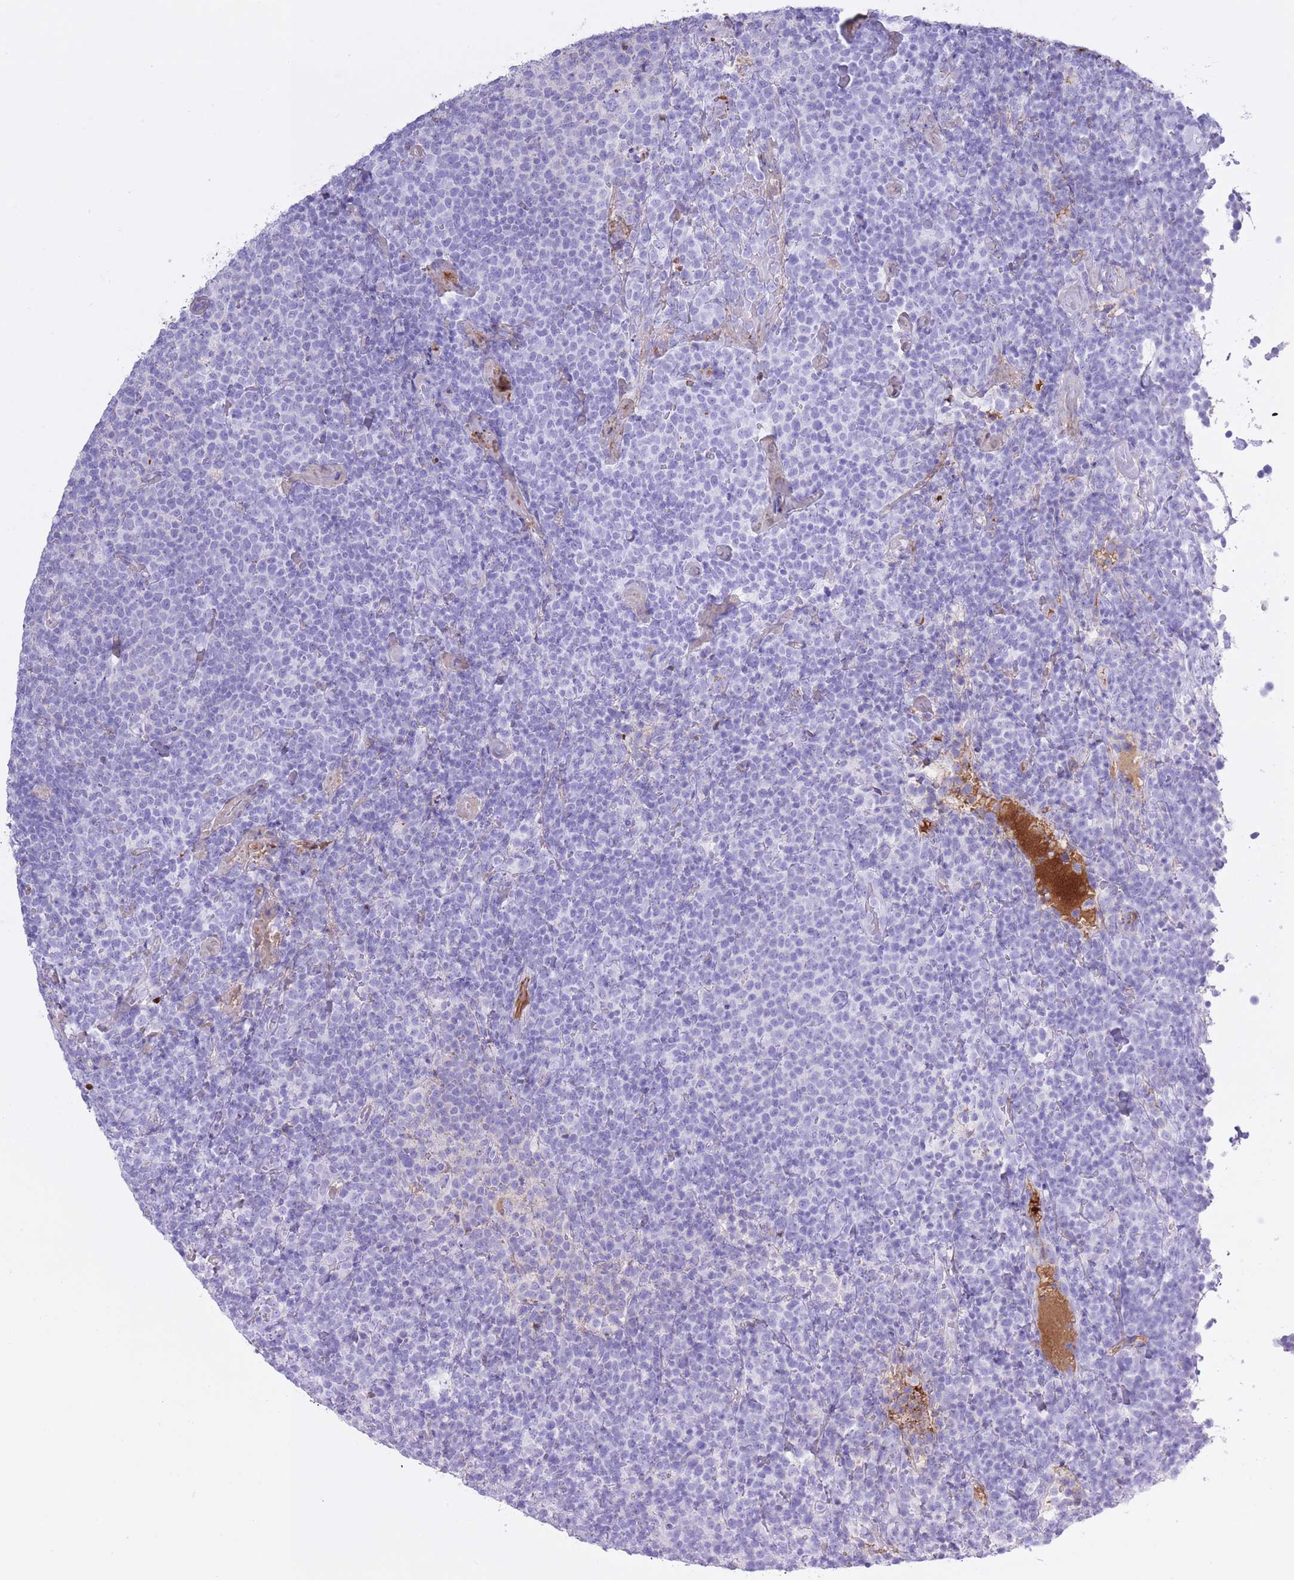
{"staining": {"intensity": "moderate", "quantity": "<25%", "location": "cytoplasmic/membranous"}, "tissue": "lymphoma", "cell_type": "Tumor cells", "image_type": "cancer", "snomed": [{"axis": "morphology", "description": "Malignant lymphoma, non-Hodgkin's type, High grade"}, {"axis": "topography", "description": "Lymph node"}], "caption": "Immunohistochemistry micrograph of human lymphoma stained for a protein (brown), which reveals low levels of moderate cytoplasmic/membranous positivity in about <25% of tumor cells.", "gene": "AP3S2", "patient": {"sex": "male", "age": 61}}